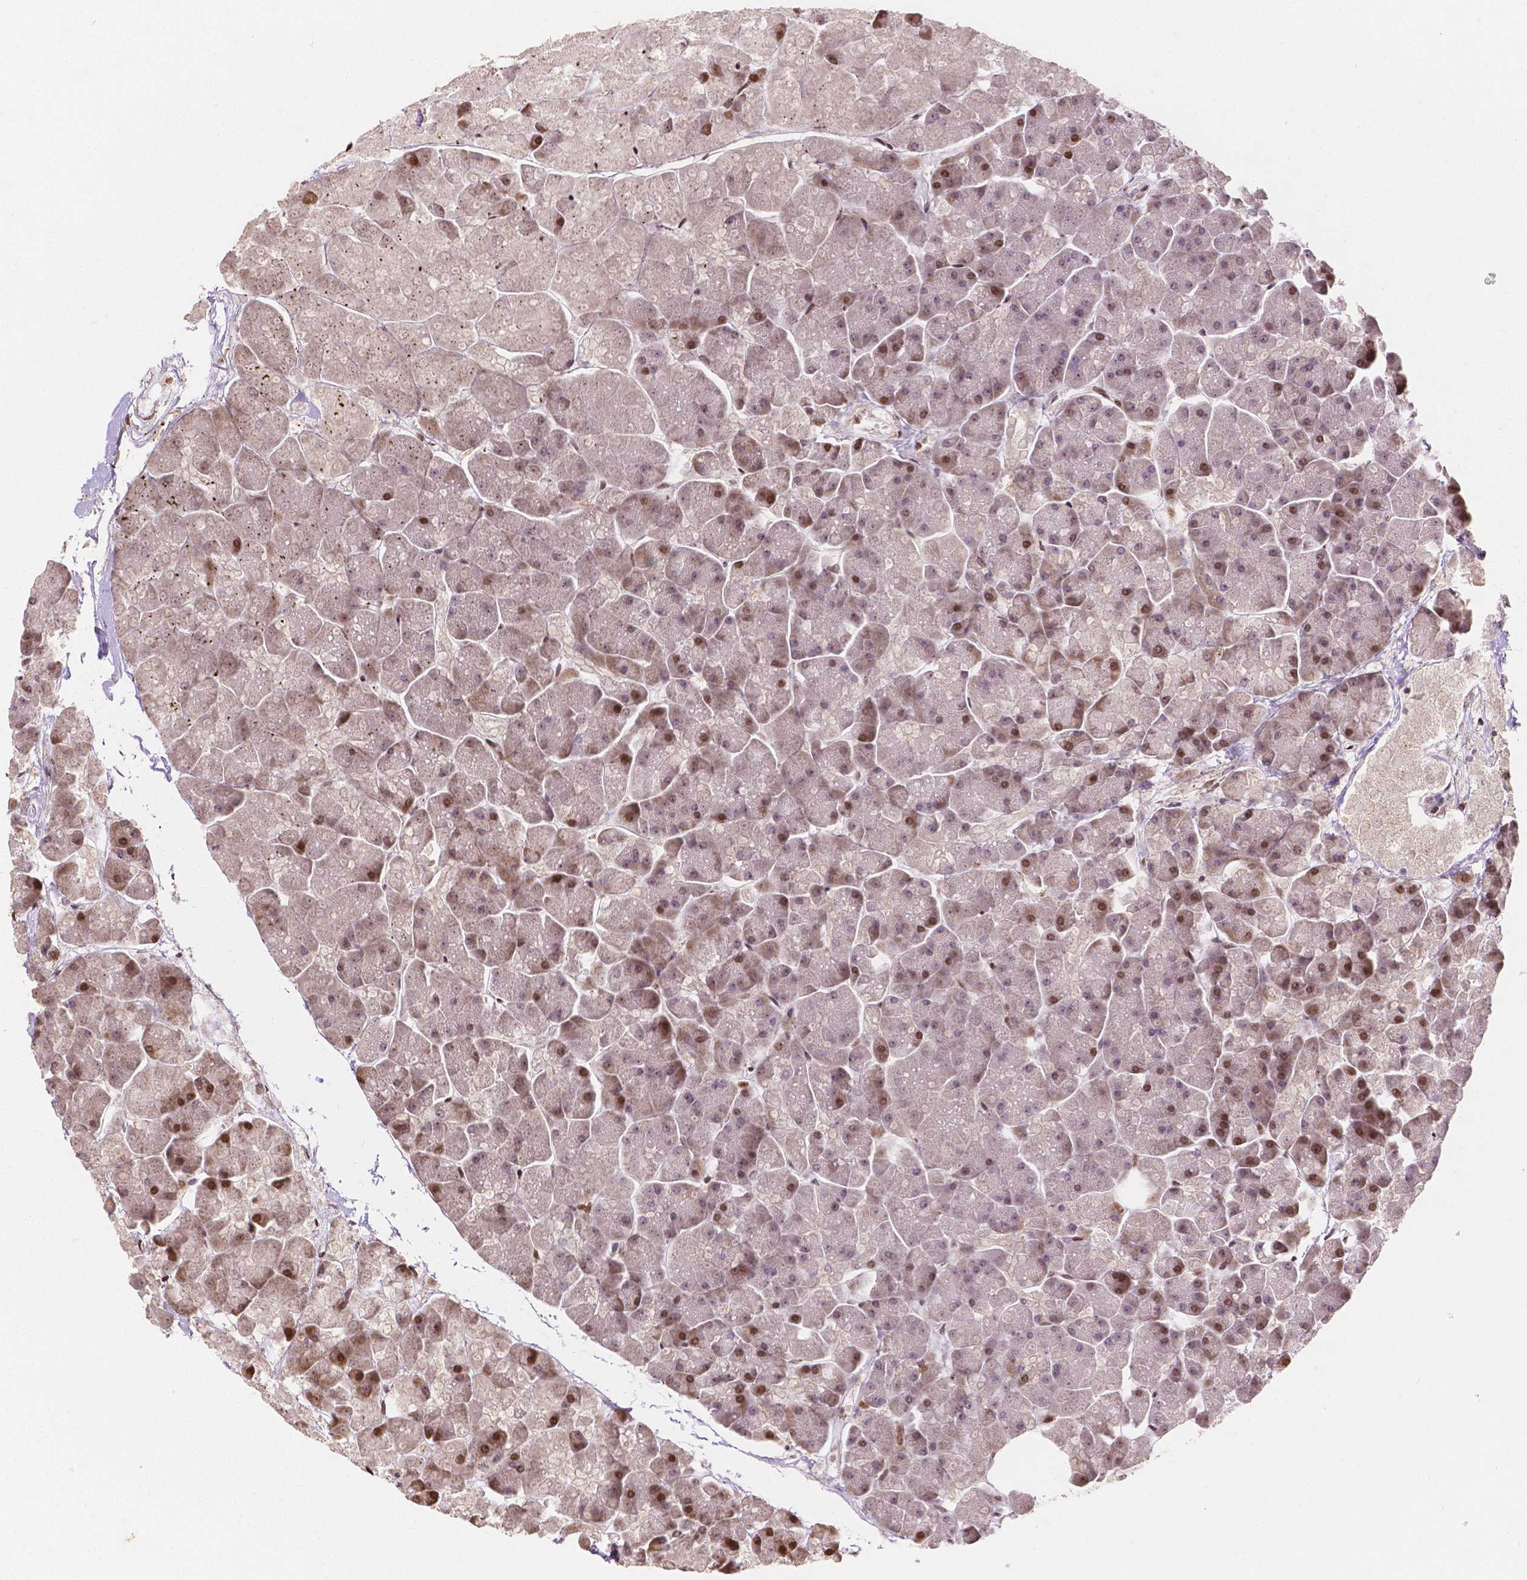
{"staining": {"intensity": "moderate", "quantity": "25%-75%", "location": "nuclear"}, "tissue": "pancreas", "cell_type": "Exocrine glandular cells", "image_type": "normal", "snomed": [{"axis": "morphology", "description": "Normal tissue, NOS"}, {"axis": "topography", "description": "Pancreas"}, {"axis": "topography", "description": "Peripheral nerve tissue"}], "caption": "A micrograph of pancreas stained for a protein displays moderate nuclear brown staining in exocrine glandular cells.", "gene": "PTPN18", "patient": {"sex": "male", "age": 54}}